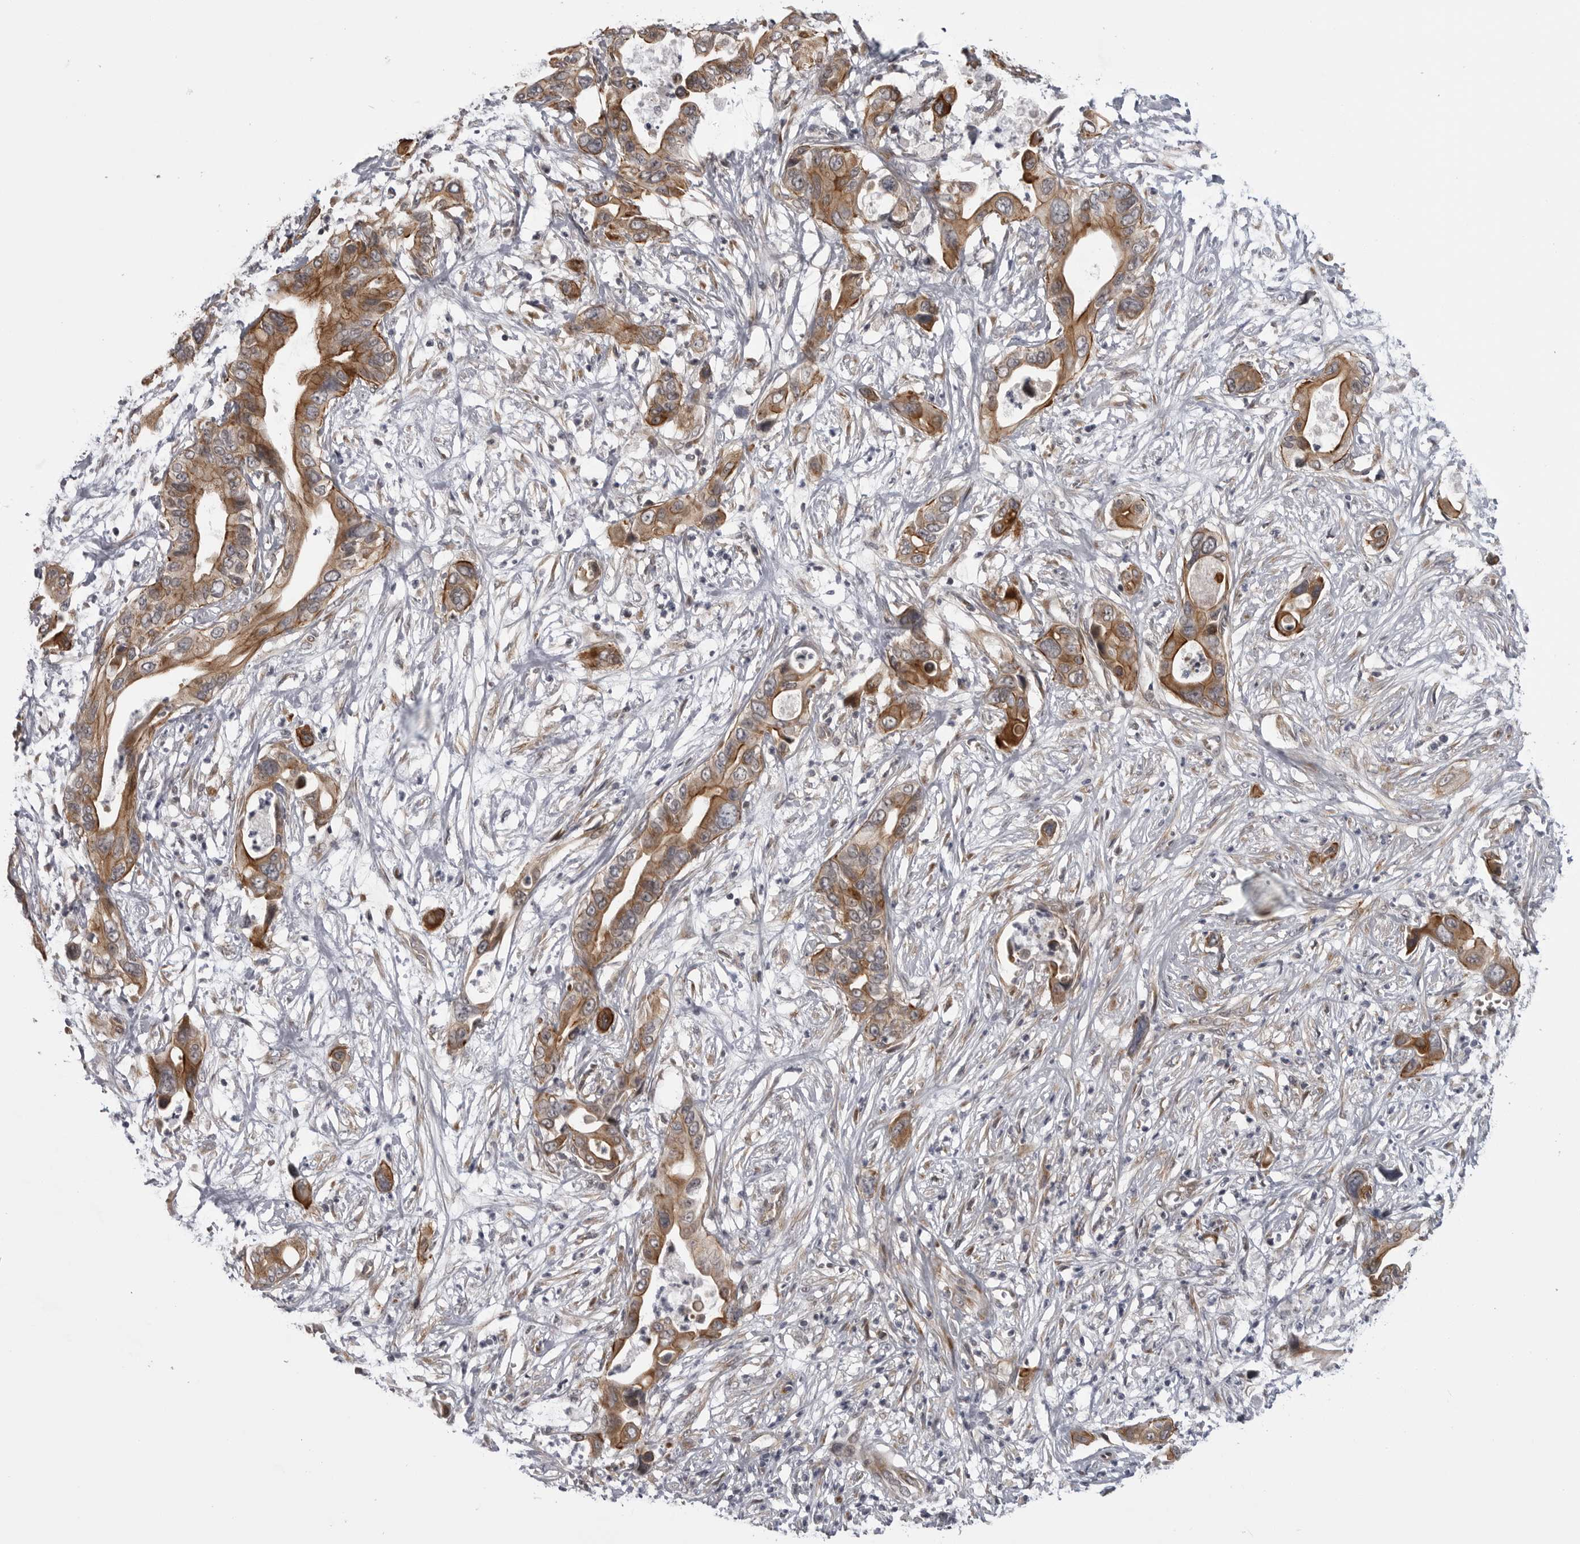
{"staining": {"intensity": "moderate", "quantity": ">75%", "location": "cytoplasmic/membranous"}, "tissue": "pancreatic cancer", "cell_type": "Tumor cells", "image_type": "cancer", "snomed": [{"axis": "morphology", "description": "Adenocarcinoma, NOS"}, {"axis": "topography", "description": "Pancreas"}], "caption": "Immunohistochemical staining of human pancreatic adenocarcinoma reveals moderate cytoplasmic/membranous protein positivity in approximately >75% of tumor cells. The staining is performed using DAB (3,3'-diaminobenzidine) brown chromogen to label protein expression. The nuclei are counter-stained blue using hematoxylin.", "gene": "LRRC45", "patient": {"sex": "male", "age": 66}}